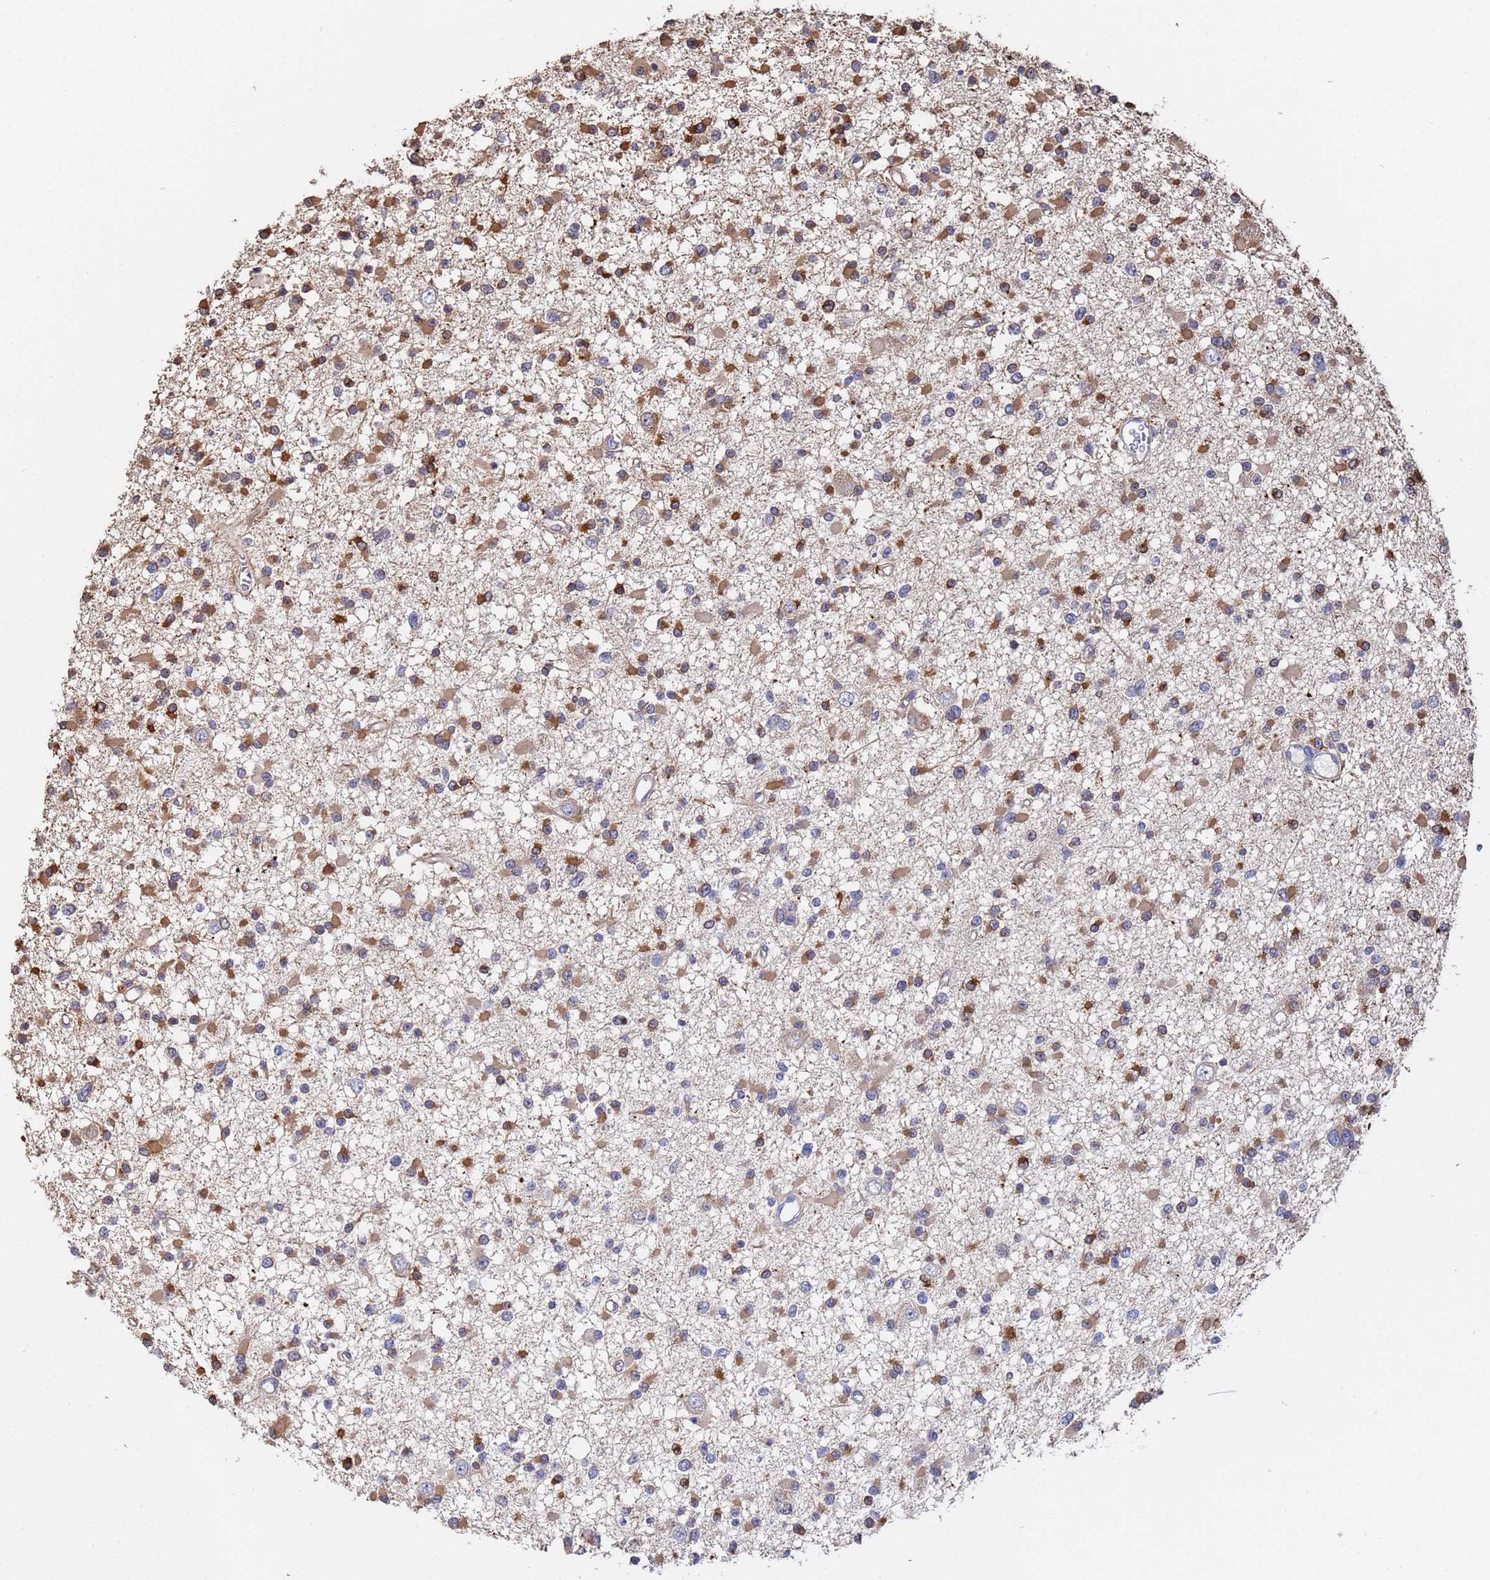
{"staining": {"intensity": "moderate", "quantity": "25%-75%", "location": "cytoplasmic/membranous"}, "tissue": "glioma", "cell_type": "Tumor cells", "image_type": "cancer", "snomed": [{"axis": "morphology", "description": "Glioma, malignant, Low grade"}, {"axis": "topography", "description": "Brain"}], "caption": "Human malignant glioma (low-grade) stained for a protein (brown) reveals moderate cytoplasmic/membranous positive positivity in approximately 25%-75% of tumor cells.", "gene": "FAM25A", "patient": {"sex": "female", "age": 22}}